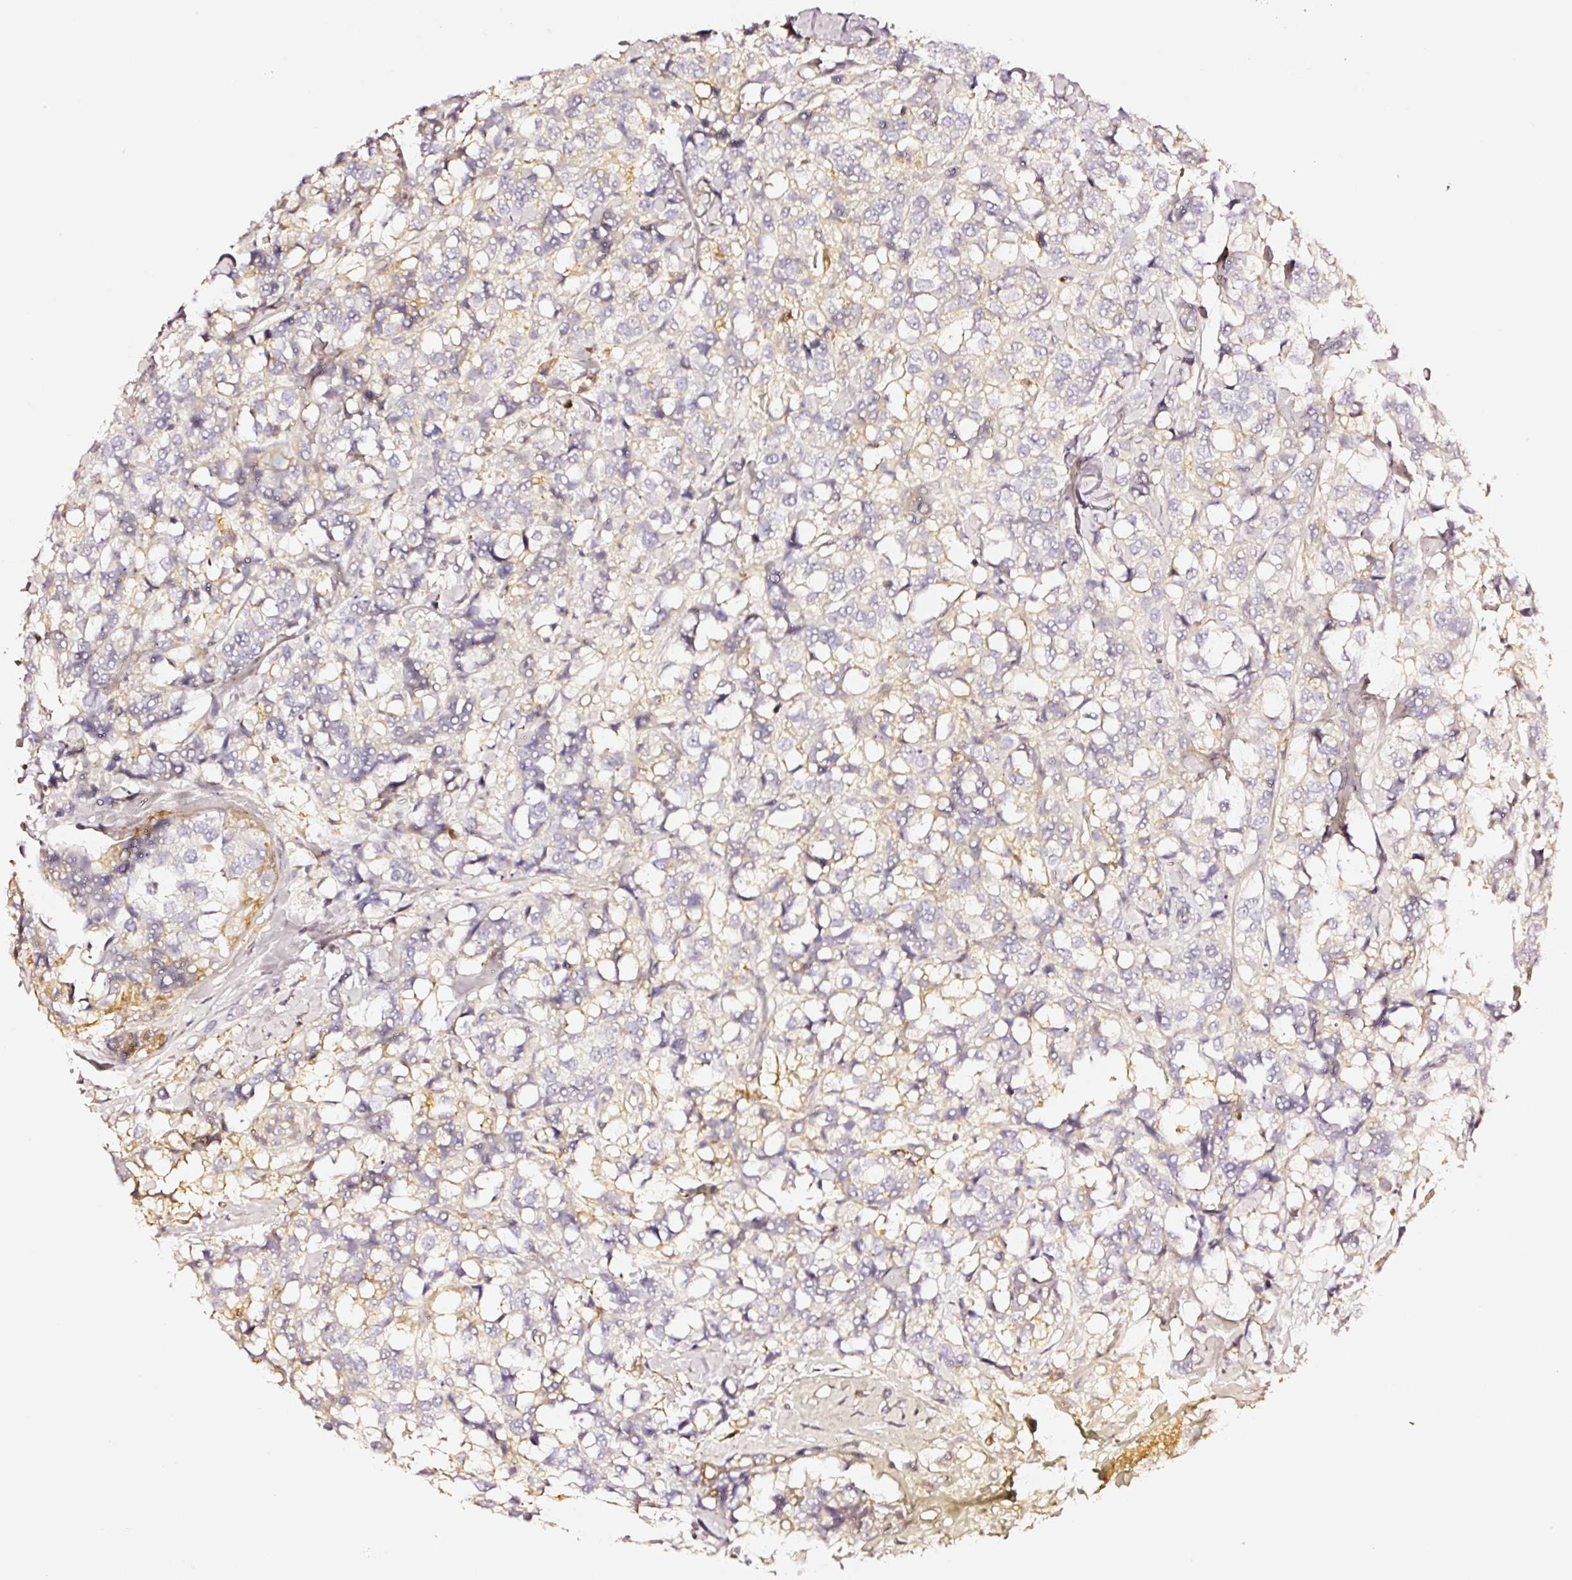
{"staining": {"intensity": "negative", "quantity": "none", "location": "none"}, "tissue": "breast cancer", "cell_type": "Tumor cells", "image_type": "cancer", "snomed": [{"axis": "morphology", "description": "Lobular carcinoma"}, {"axis": "topography", "description": "Breast"}], "caption": "An immunohistochemistry histopathology image of lobular carcinoma (breast) is shown. There is no staining in tumor cells of lobular carcinoma (breast).", "gene": "CD47", "patient": {"sex": "female", "age": 59}}